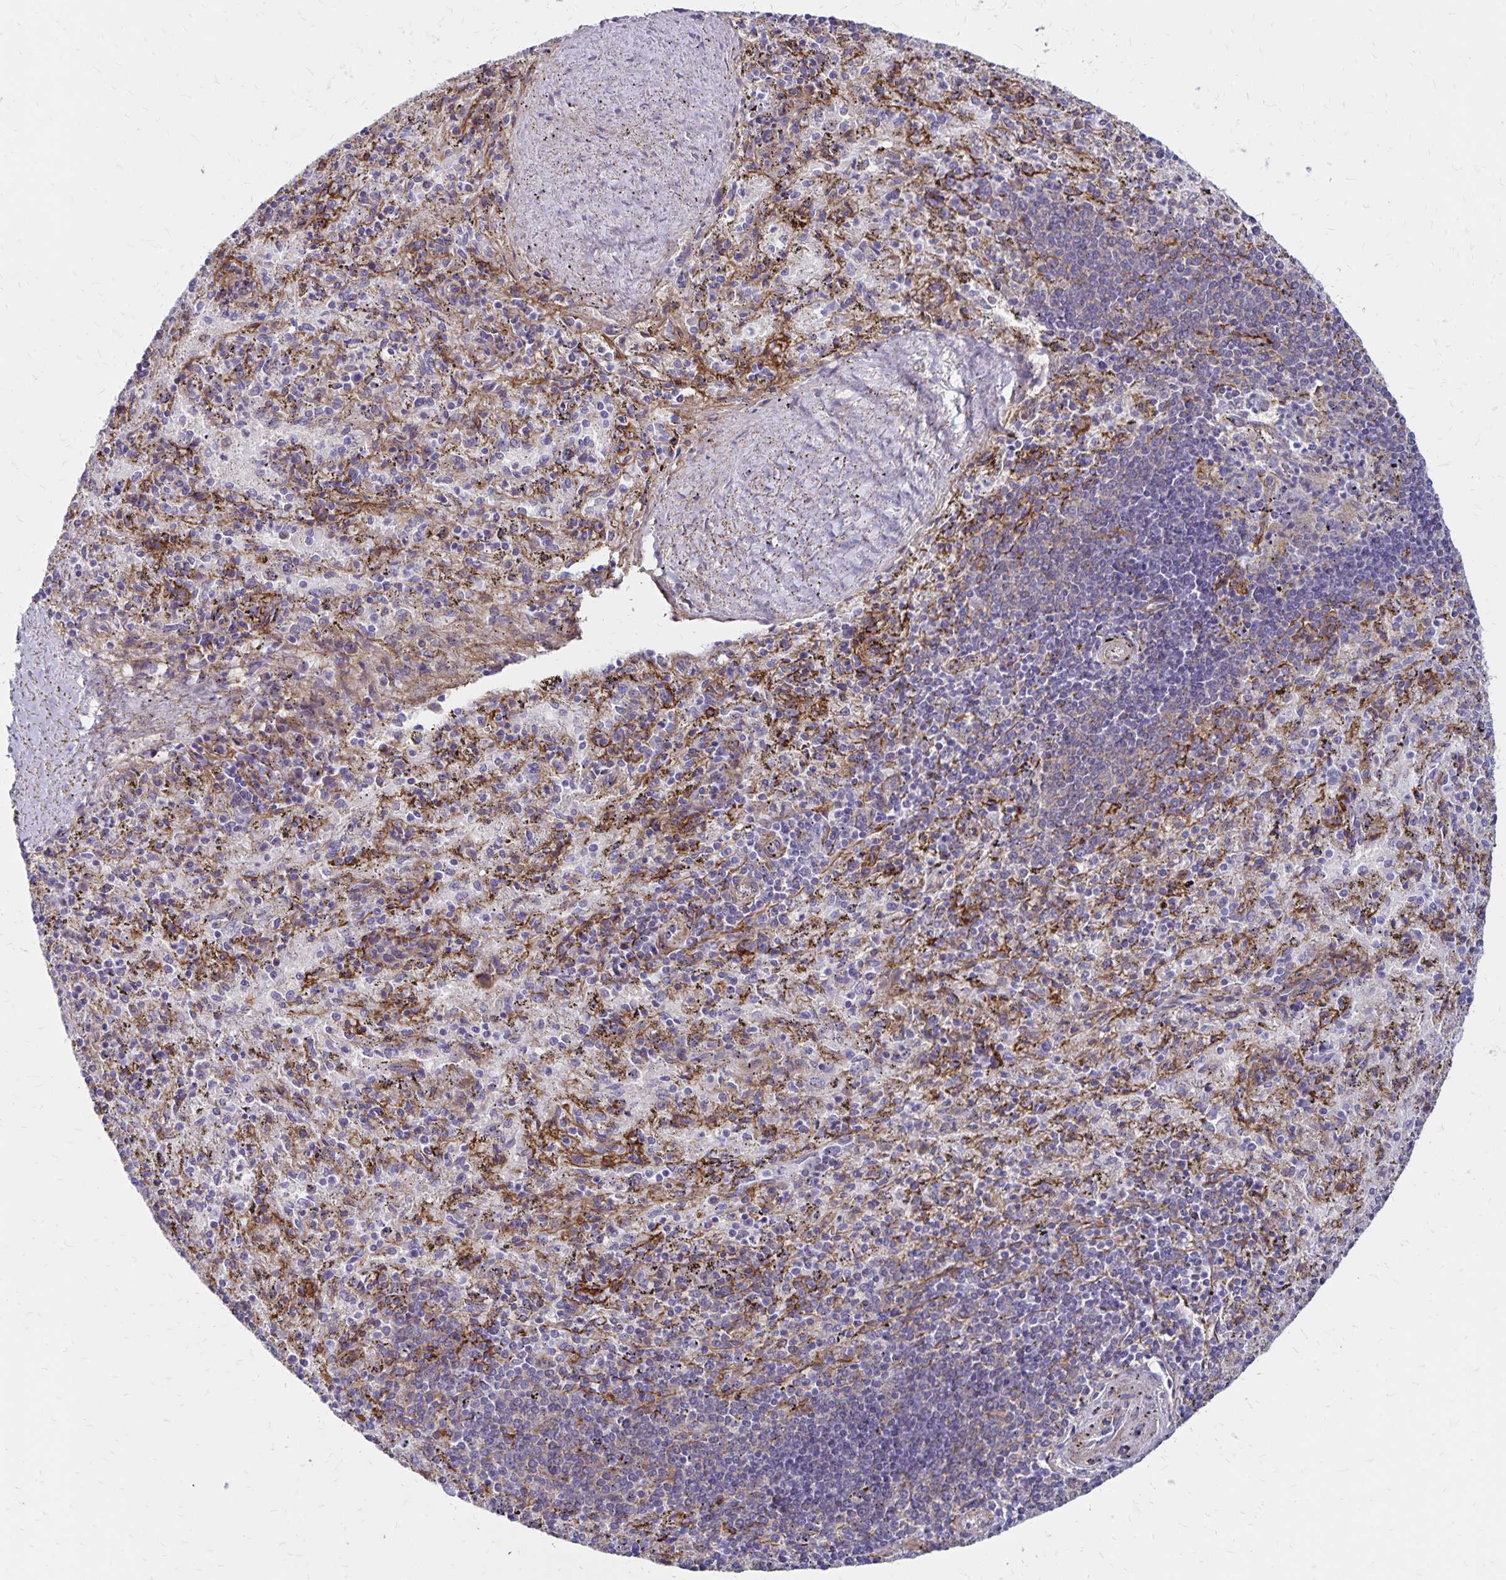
{"staining": {"intensity": "negative", "quantity": "none", "location": "none"}, "tissue": "spleen", "cell_type": "Cells in red pulp", "image_type": "normal", "snomed": [{"axis": "morphology", "description": "Normal tissue, NOS"}, {"axis": "topography", "description": "Spleen"}], "caption": "Protein analysis of normal spleen displays no significant staining in cells in red pulp.", "gene": "TNS3", "patient": {"sex": "male", "age": 57}}